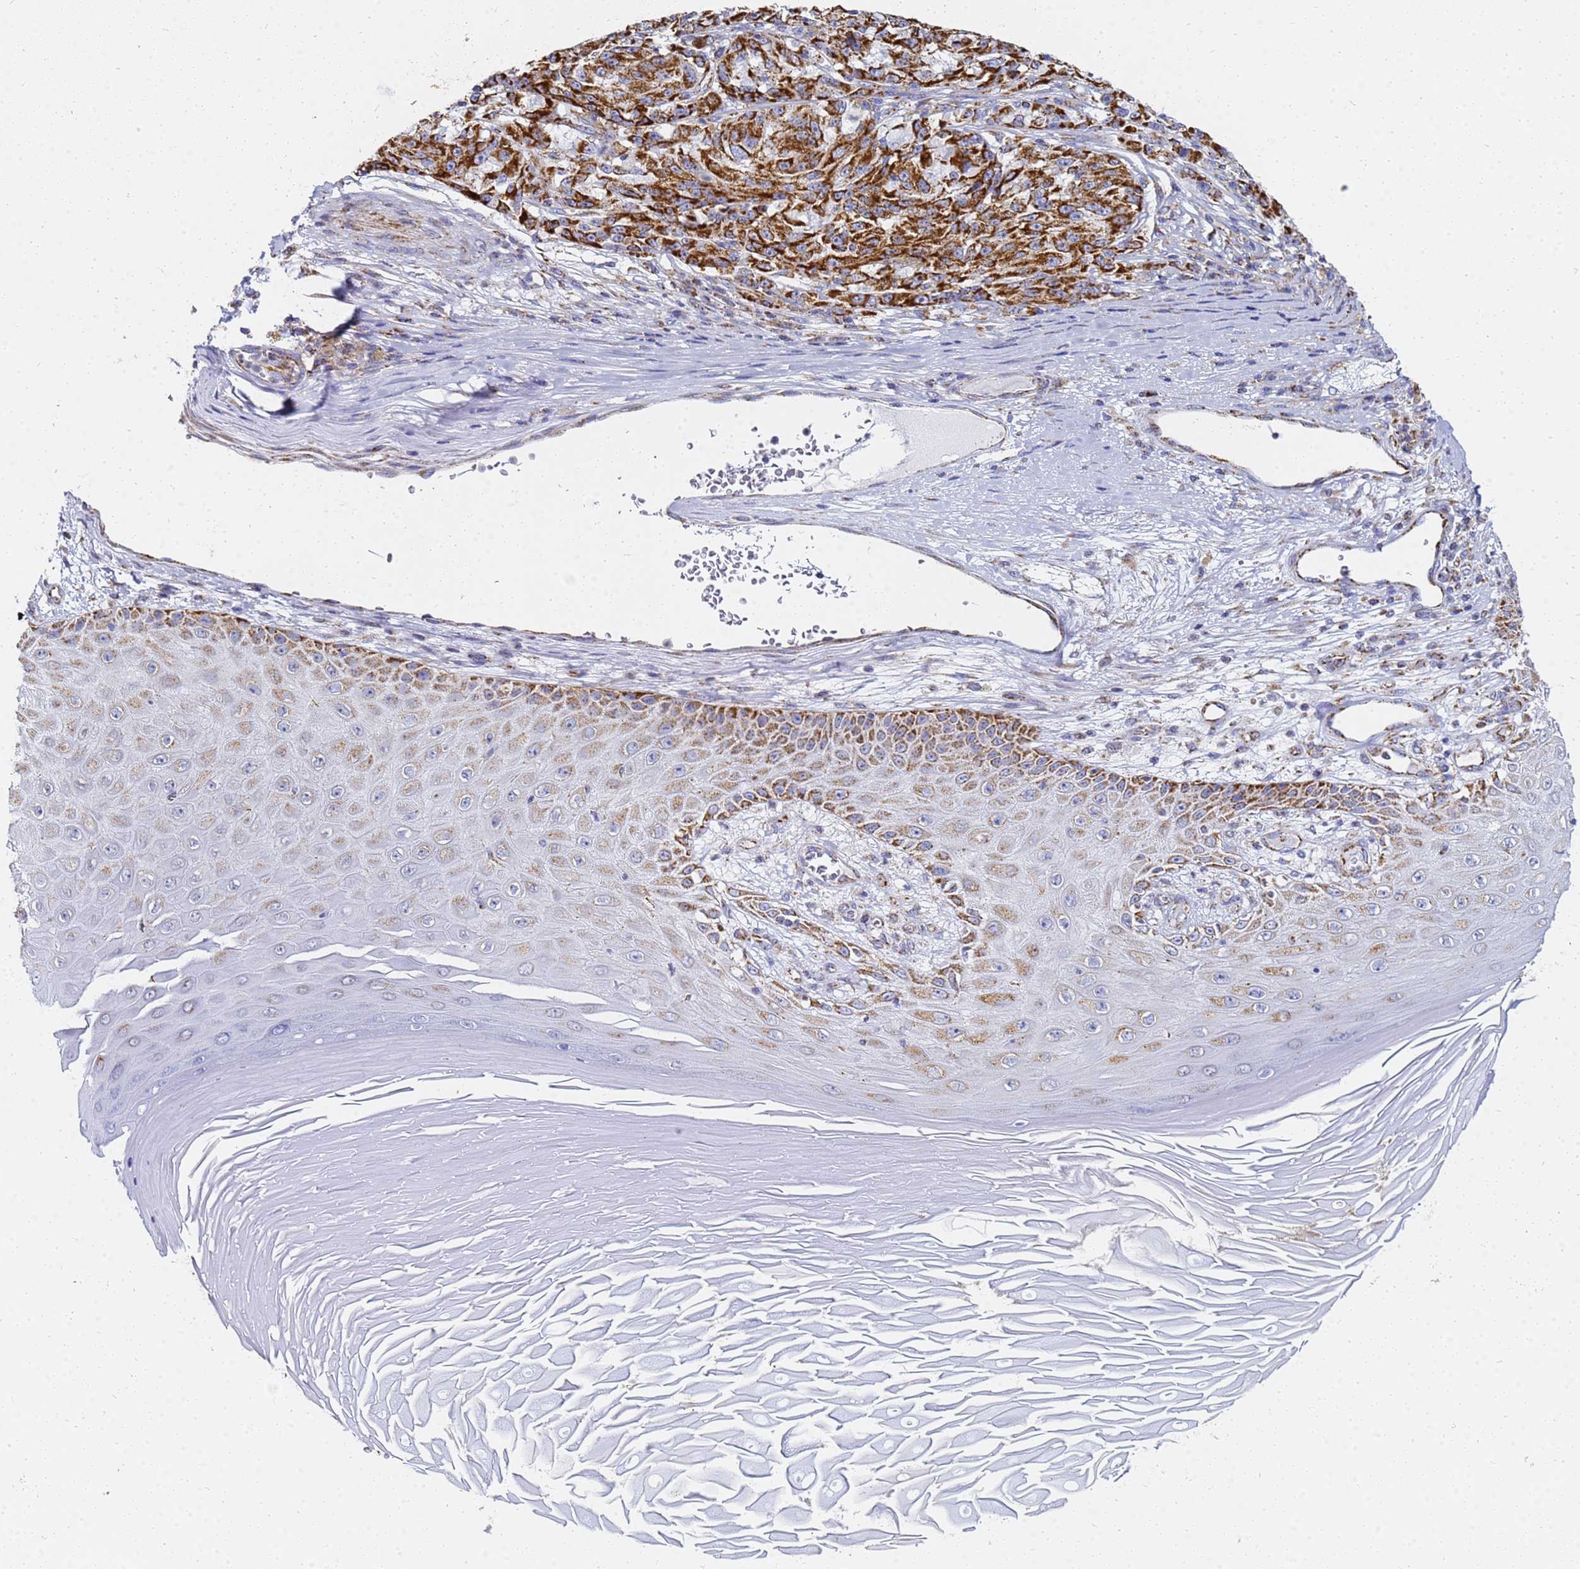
{"staining": {"intensity": "strong", "quantity": ">75%", "location": "cytoplasmic/membranous"}, "tissue": "melanoma", "cell_type": "Tumor cells", "image_type": "cancer", "snomed": [{"axis": "morphology", "description": "Malignant melanoma, NOS"}, {"axis": "topography", "description": "Skin"}], "caption": "A high-resolution image shows IHC staining of melanoma, which demonstrates strong cytoplasmic/membranous expression in about >75% of tumor cells.", "gene": "CNIH4", "patient": {"sex": "male", "age": 53}}